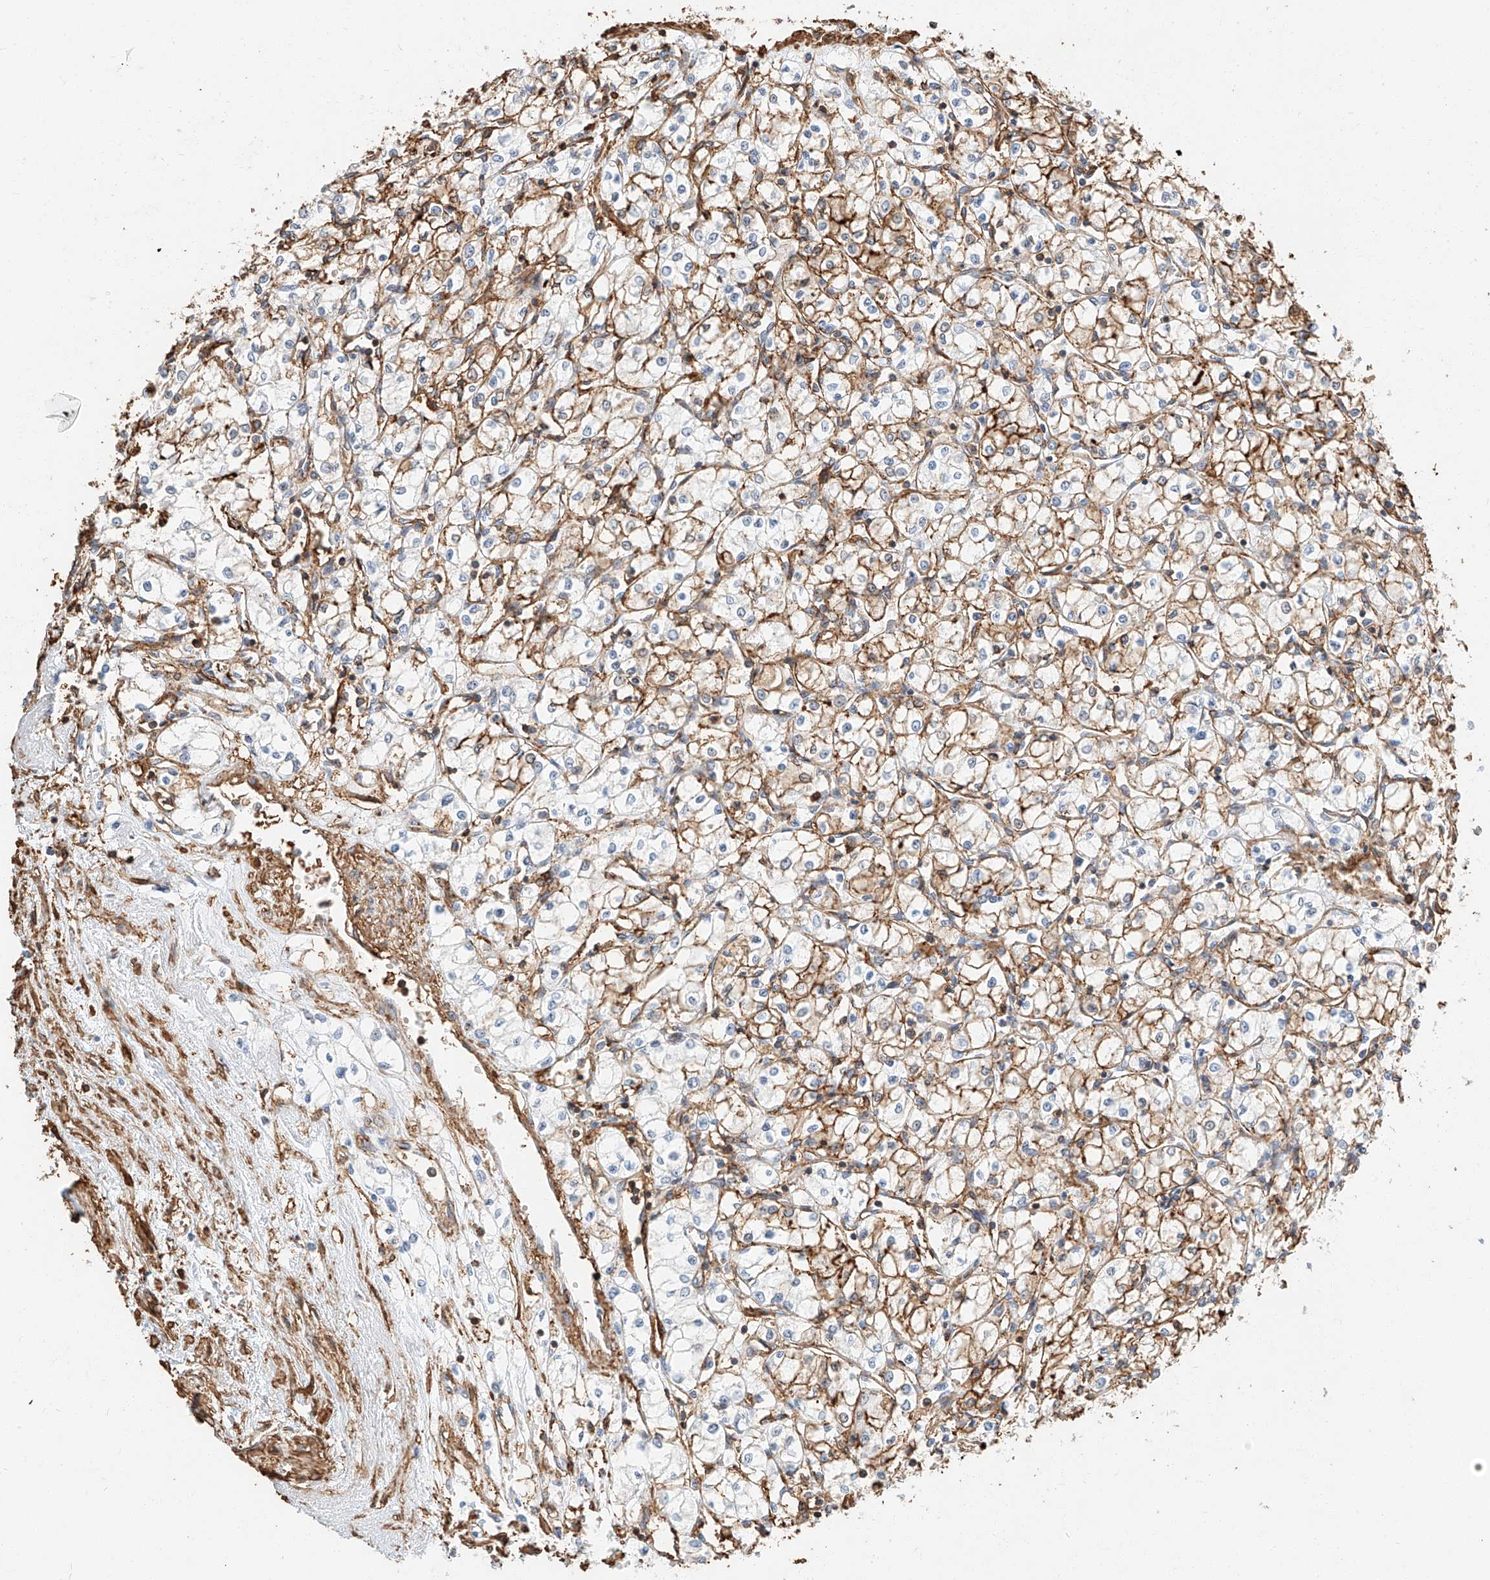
{"staining": {"intensity": "moderate", "quantity": "25%-75%", "location": "cytoplasmic/membranous"}, "tissue": "renal cancer", "cell_type": "Tumor cells", "image_type": "cancer", "snomed": [{"axis": "morphology", "description": "Adenocarcinoma, NOS"}, {"axis": "topography", "description": "Kidney"}], "caption": "This micrograph displays adenocarcinoma (renal) stained with immunohistochemistry to label a protein in brown. The cytoplasmic/membranous of tumor cells show moderate positivity for the protein. Nuclei are counter-stained blue.", "gene": "WFS1", "patient": {"sex": "male", "age": 59}}